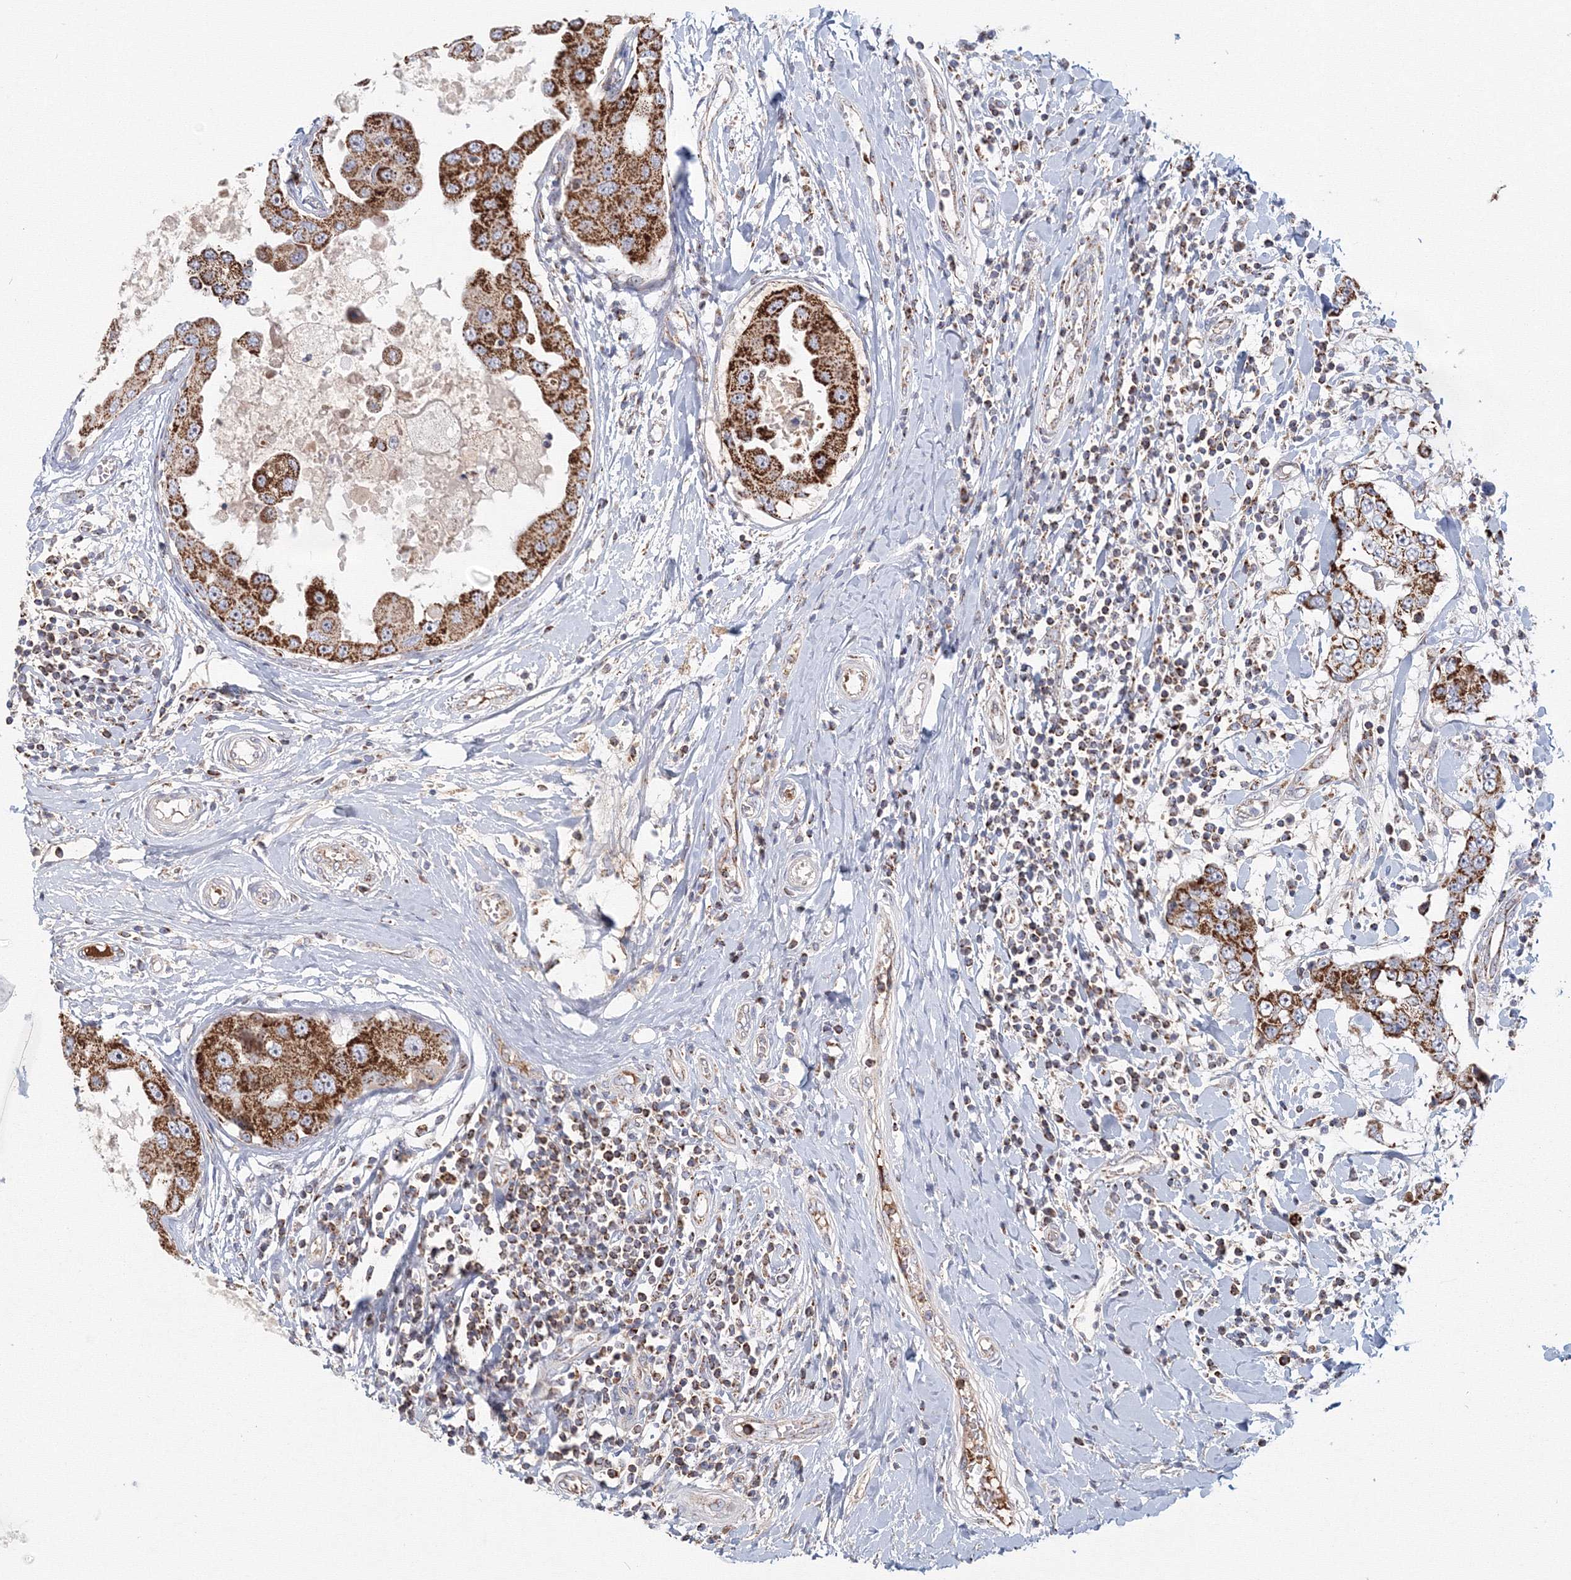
{"staining": {"intensity": "strong", "quantity": ">75%", "location": "cytoplasmic/membranous"}, "tissue": "breast cancer", "cell_type": "Tumor cells", "image_type": "cancer", "snomed": [{"axis": "morphology", "description": "Duct carcinoma"}, {"axis": "topography", "description": "Breast"}], "caption": "DAB (3,3'-diaminobenzidine) immunohistochemical staining of human breast cancer (infiltrating ductal carcinoma) reveals strong cytoplasmic/membranous protein positivity in approximately >75% of tumor cells.", "gene": "GRPEL1", "patient": {"sex": "female", "age": 27}}